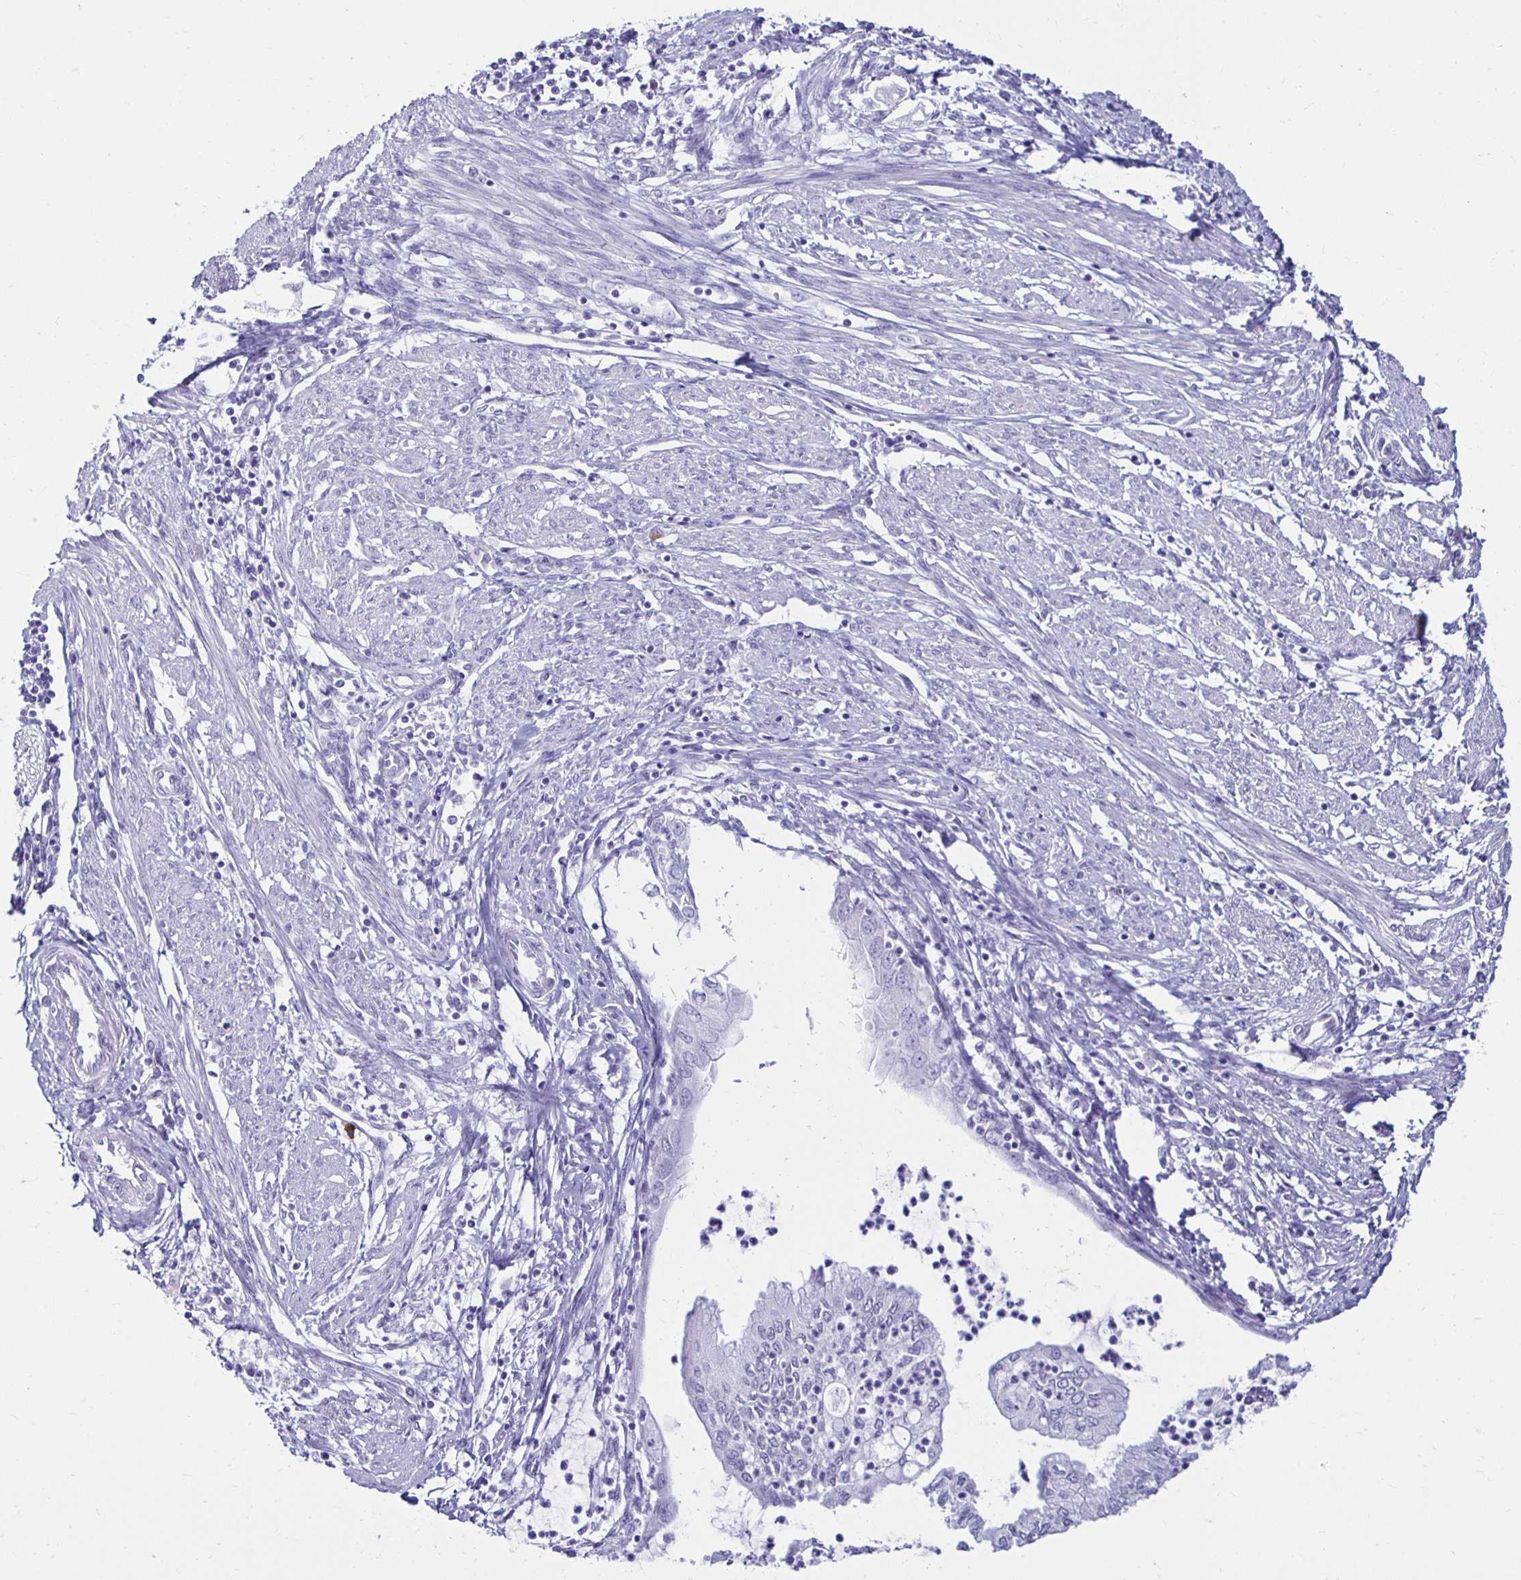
{"staining": {"intensity": "negative", "quantity": "none", "location": "none"}, "tissue": "endometrial cancer", "cell_type": "Tumor cells", "image_type": "cancer", "snomed": [{"axis": "morphology", "description": "Adenocarcinoma, NOS"}, {"axis": "topography", "description": "Endometrium"}], "caption": "Human endometrial cancer (adenocarcinoma) stained for a protein using immunohistochemistry (IHC) shows no expression in tumor cells.", "gene": "CST5", "patient": {"sex": "female", "age": 75}}